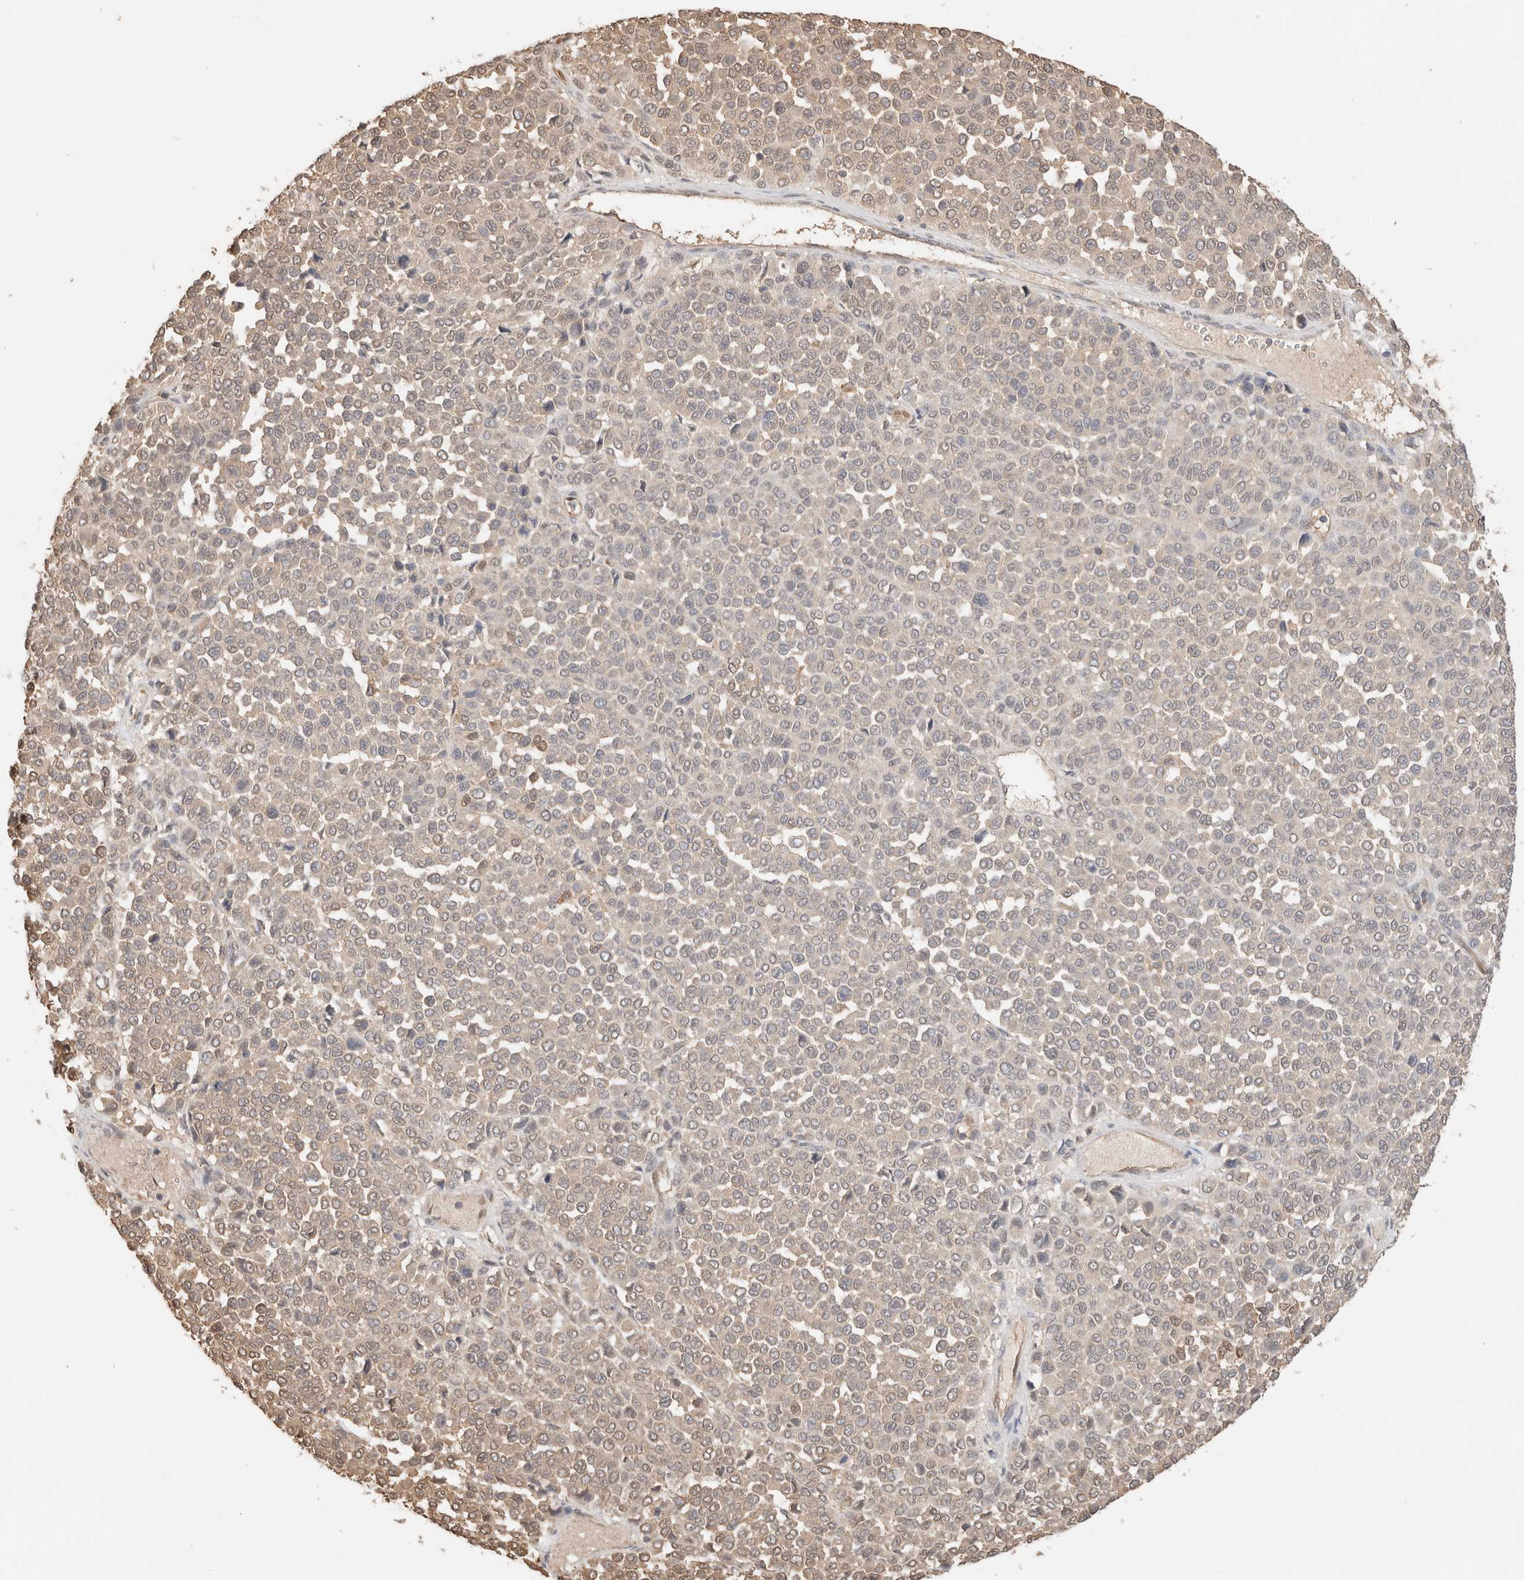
{"staining": {"intensity": "negative", "quantity": "none", "location": "none"}, "tissue": "melanoma", "cell_type": "Tumor cells", "image_type": "cancer", "snomed": [{"axis": "morphology", "description": "Malignant melanoma, Metastatic site"}, {"axis": "topography", "description": "Pancreas"}], "caption": "DAB immunohistochemical staining of human malignant melanoma (metastatic site) displays no significant positivity in tumor cells.", "gene": "YWHAH", "patient": {"sex": "female", "age": 30}}